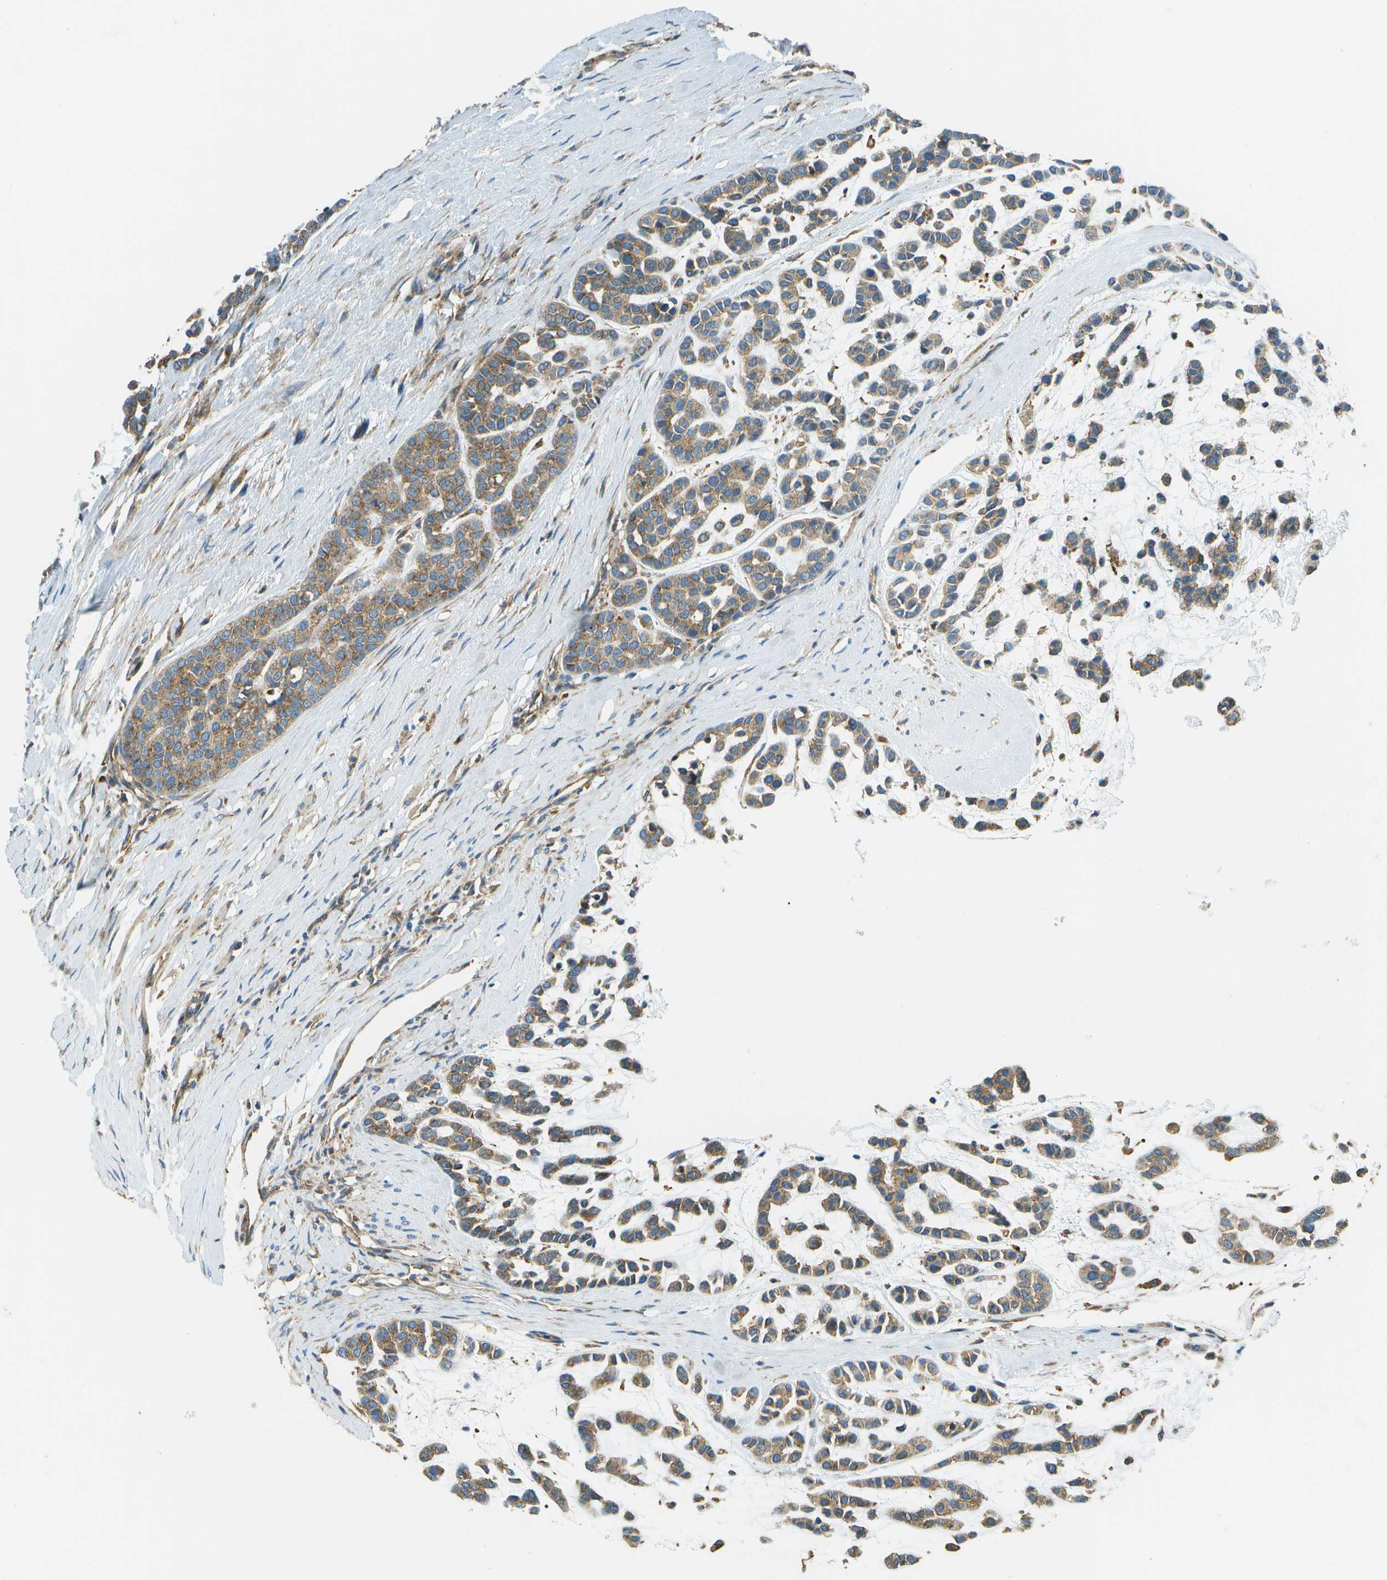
{"staining": {"intensity": "moderate", "quantity": ">75%", "location": "cytoplasmic/membranous"}, "tissue": "head and neck cancer", "cell_type": "Tumor cells", "image_type": "cancer", "snomed": [{"axis": "morphology", "description": "Adenocarcinoma, NOS"}, {"axis": "morphology", "description": "Adenoma, NOS"}, {"axis": "topography", "description": "Head-Neck"}], "caption": "Moderate cytoplasmic/membranous positivity is appreciated in approximately >75% of tumor cells in head and neck cancer (adenocarcinoma). (DAB (3,3'-diaminobenzidine) IHC with brightfield microscopy, high magnification).", "gene": "CLTC", "patient": {"sex": "female", "age": 55}}